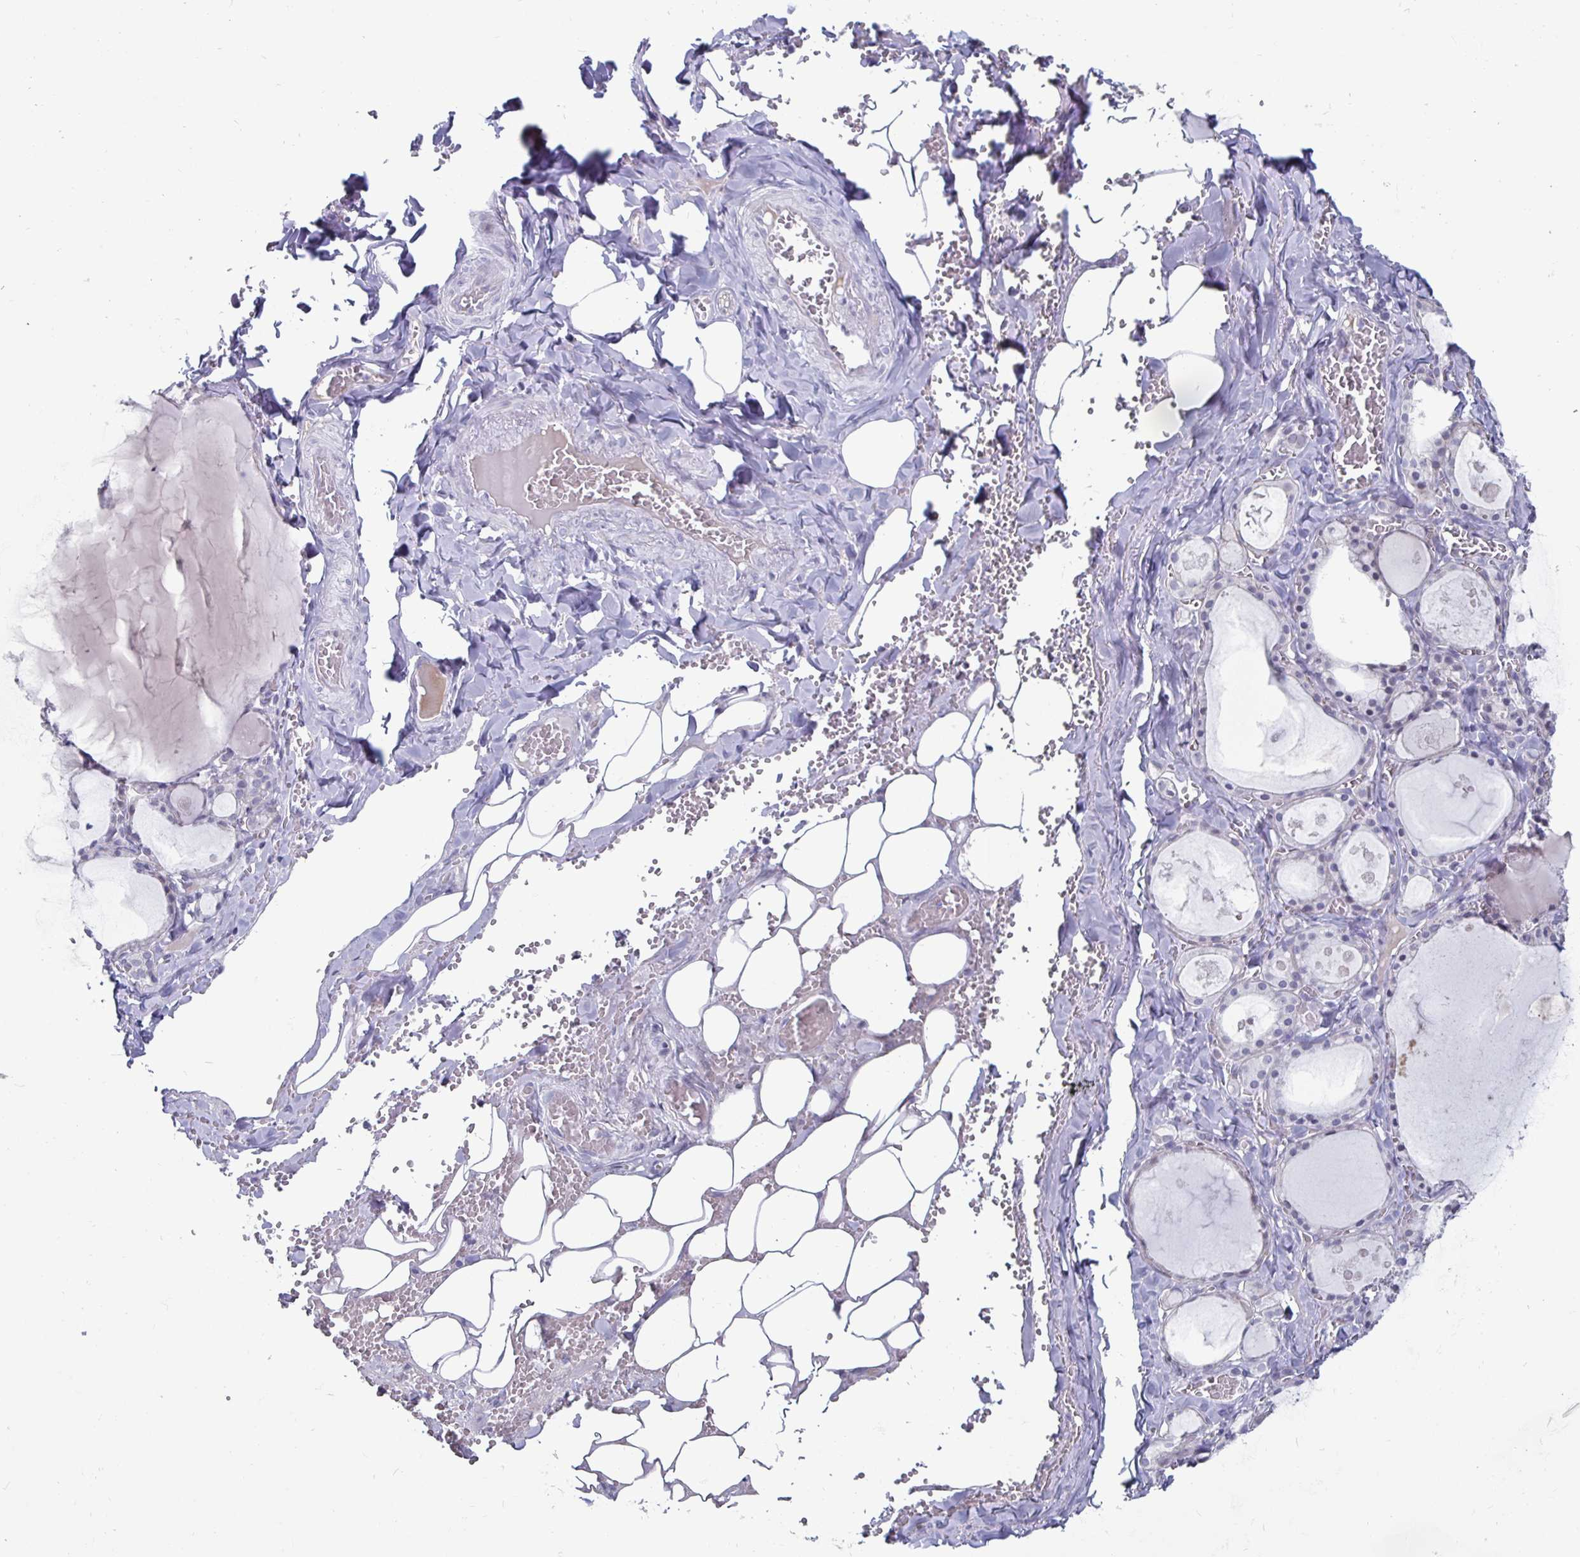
{"staining": {"intensity": "negative", "quantity": "none", "location": "none"}, "tissue": "thyroid gland", "cell_type": "Glandular cells", "image_type": "normal", "snomed": [{"axis": "morphology", "description": "Normal tissue, NOS"}, {"axis": "topography", "description": "Thyroid gland"}], "caption": "This is an IHC micrograph of unremarkable thyroid gland. There is no positivity in glandular cells.", "gene": "OOSP2", "patient": {"sex": "male", "age": 56}}